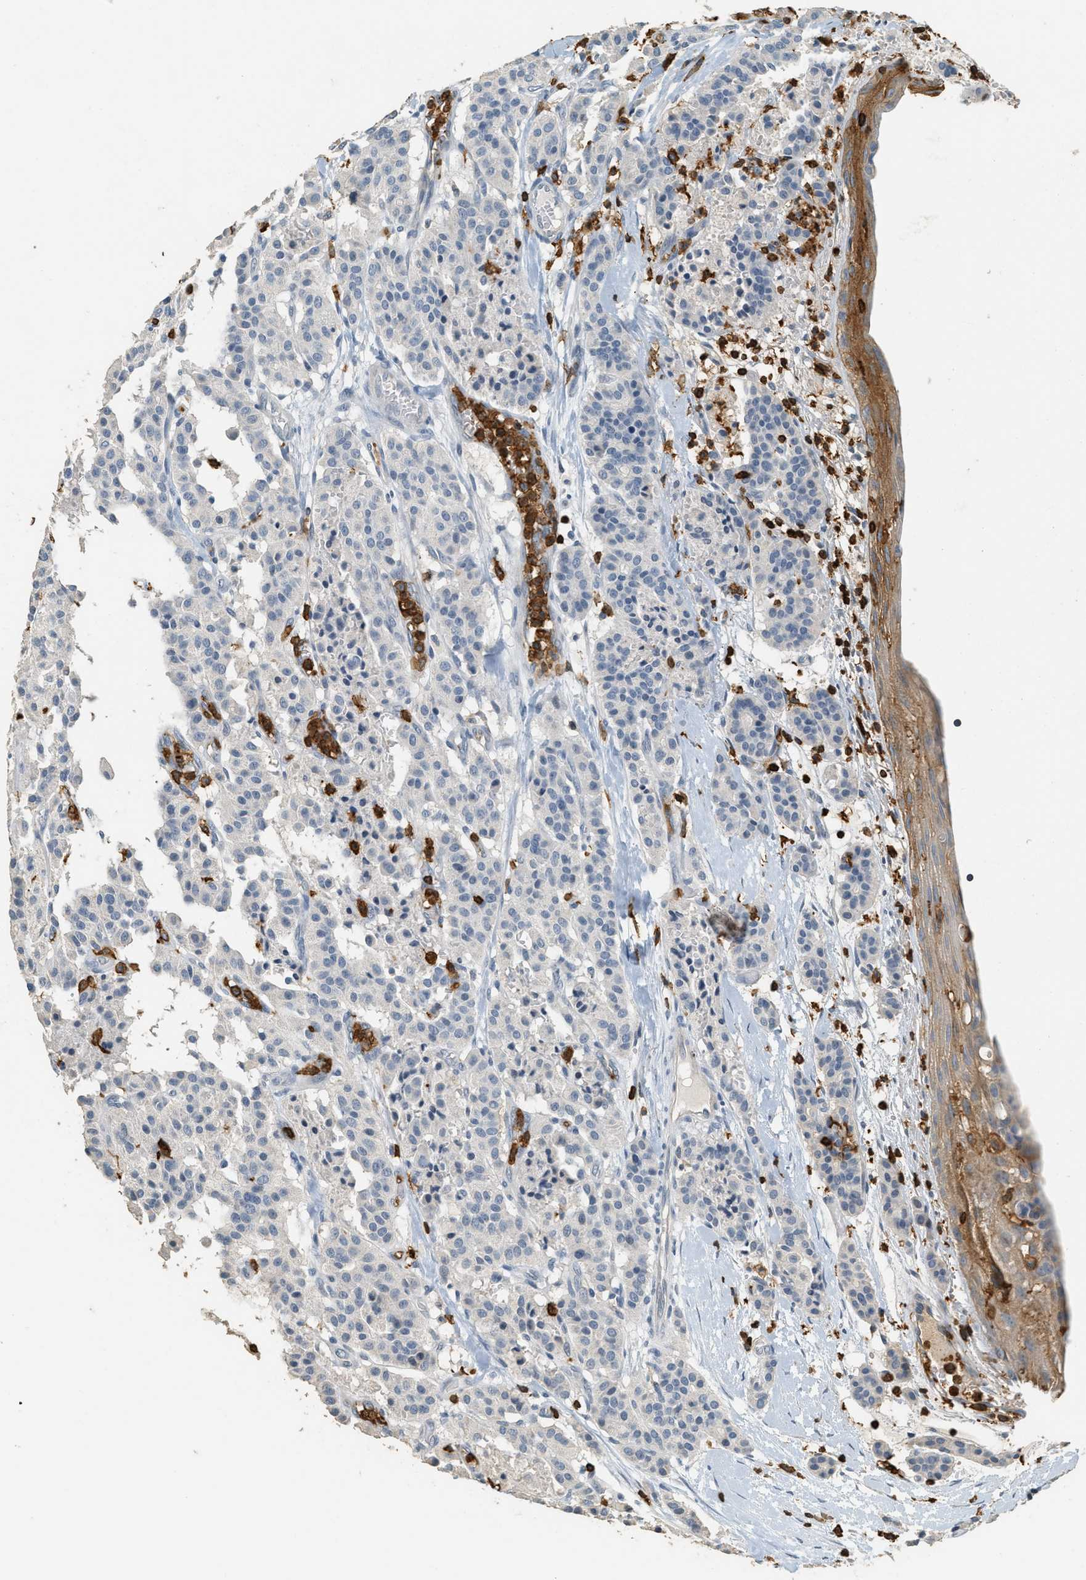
{"staining": {"intensity": "negative", "quantity": "none", "location": "none"}, "tissue": "carcinoid", "cell_type": "Tumor cells", "image_type": "cancer", "snomed": [{"axis": "morphology", "description": "Carcinoid, malignant, NOS"}, {"axis": "topography", "description": "Lung"}], "caption": "A high-resolution micrograph shows immunohistochemistry staining of malignant carcinoid, which shows no significant expression in tumor cells.", "gene": "LSP1", "patient": {"sex": "male", "age": 30}}